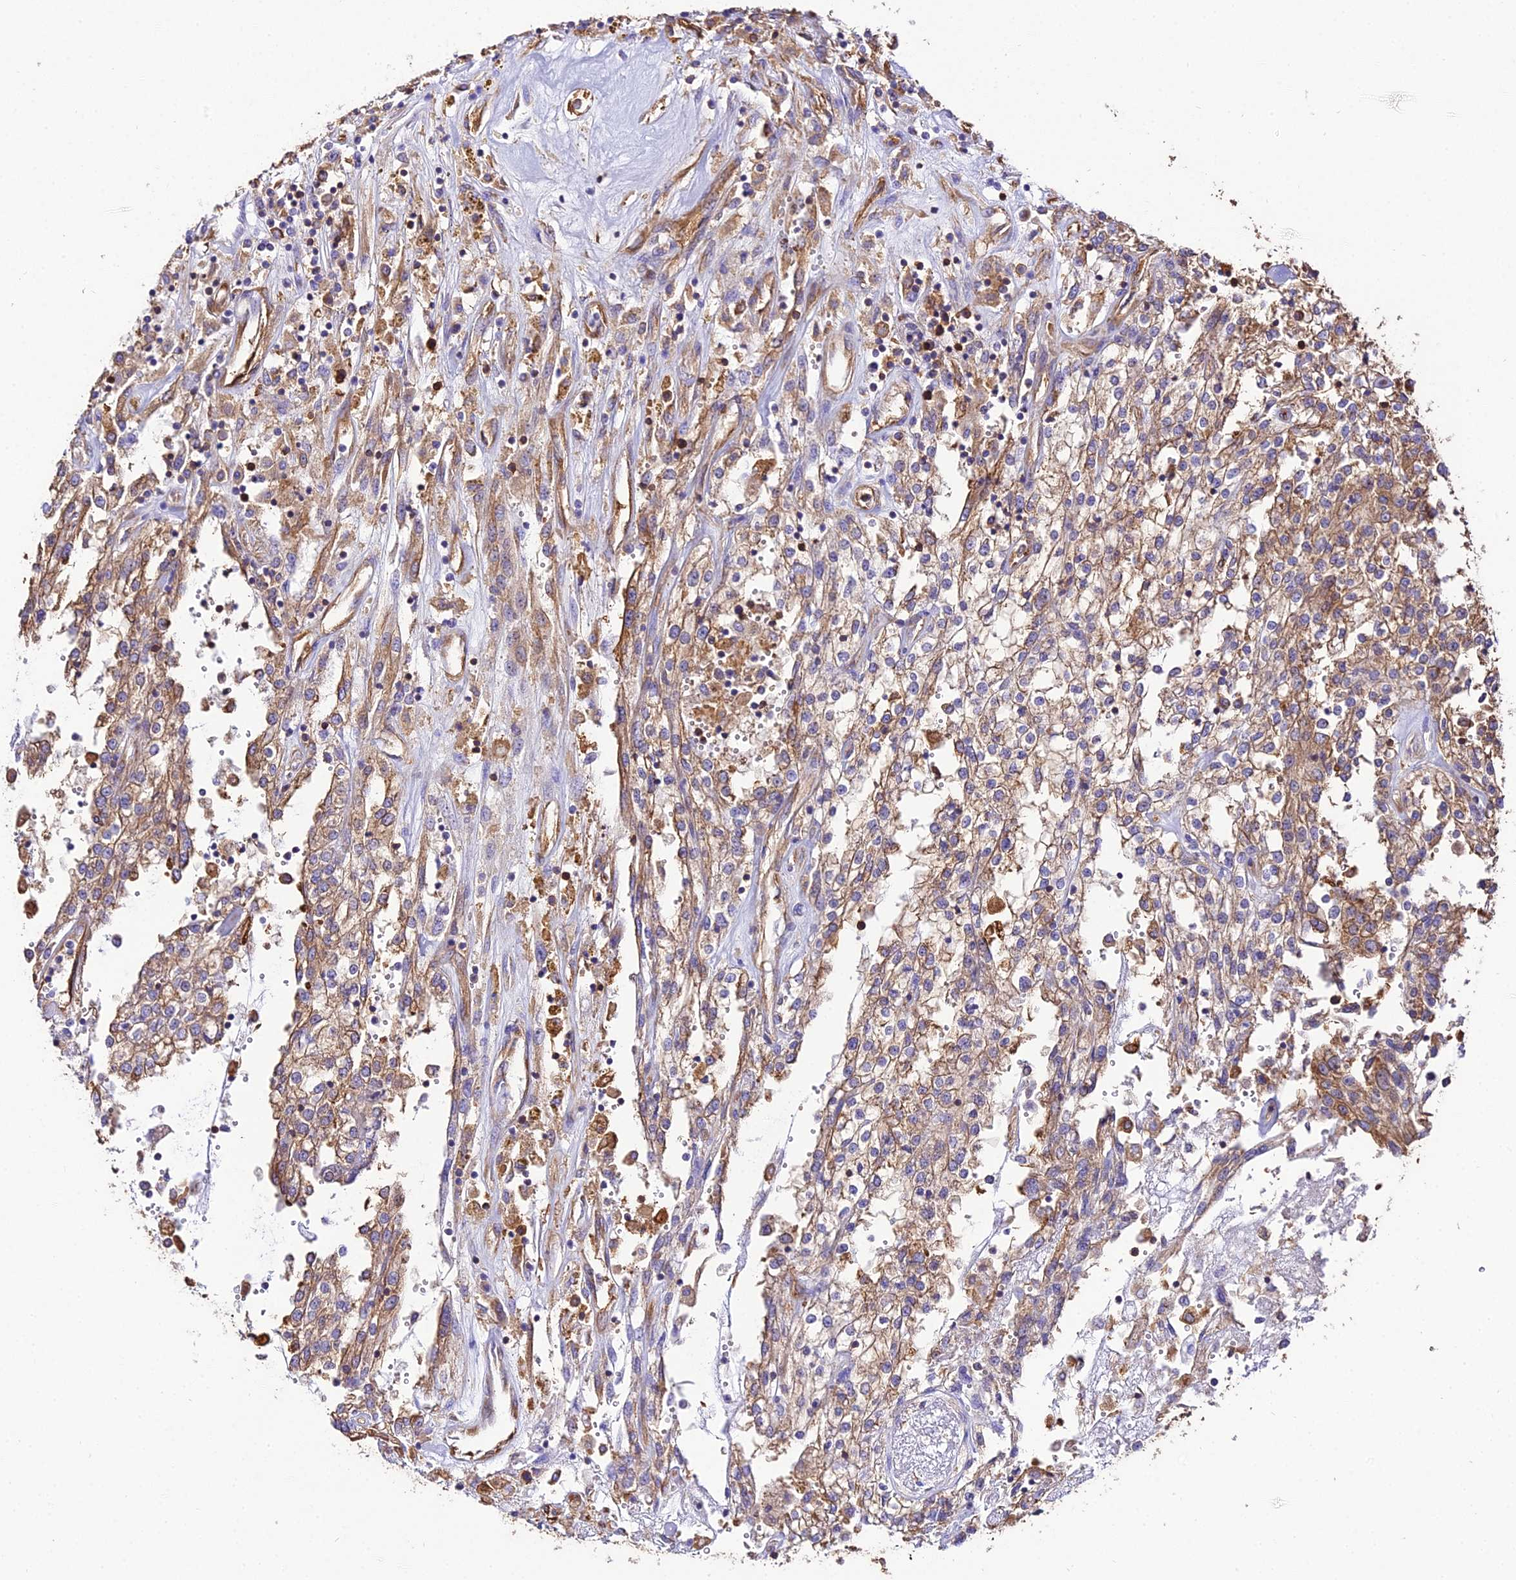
{"staining": {"intensity": "moderate", "quantity": ">75%", "location": "cytoplasmic/membranous"}, "tissue": "renal cancer", "cell_type": "Tumor cells", "image_type": "cancer", "snomed": [{"axis": "morphology", "description": "Adenocarcinoma, NOS"}, {"axis": "topography", "description": "Kidney"}], "caption": "Renal cancer (adenocarcinoma) stained with a protein marker shows moderate staining in tumor cells.", "gene": "TUBA3D", "patient": {"sex": "female", "age": 52}}